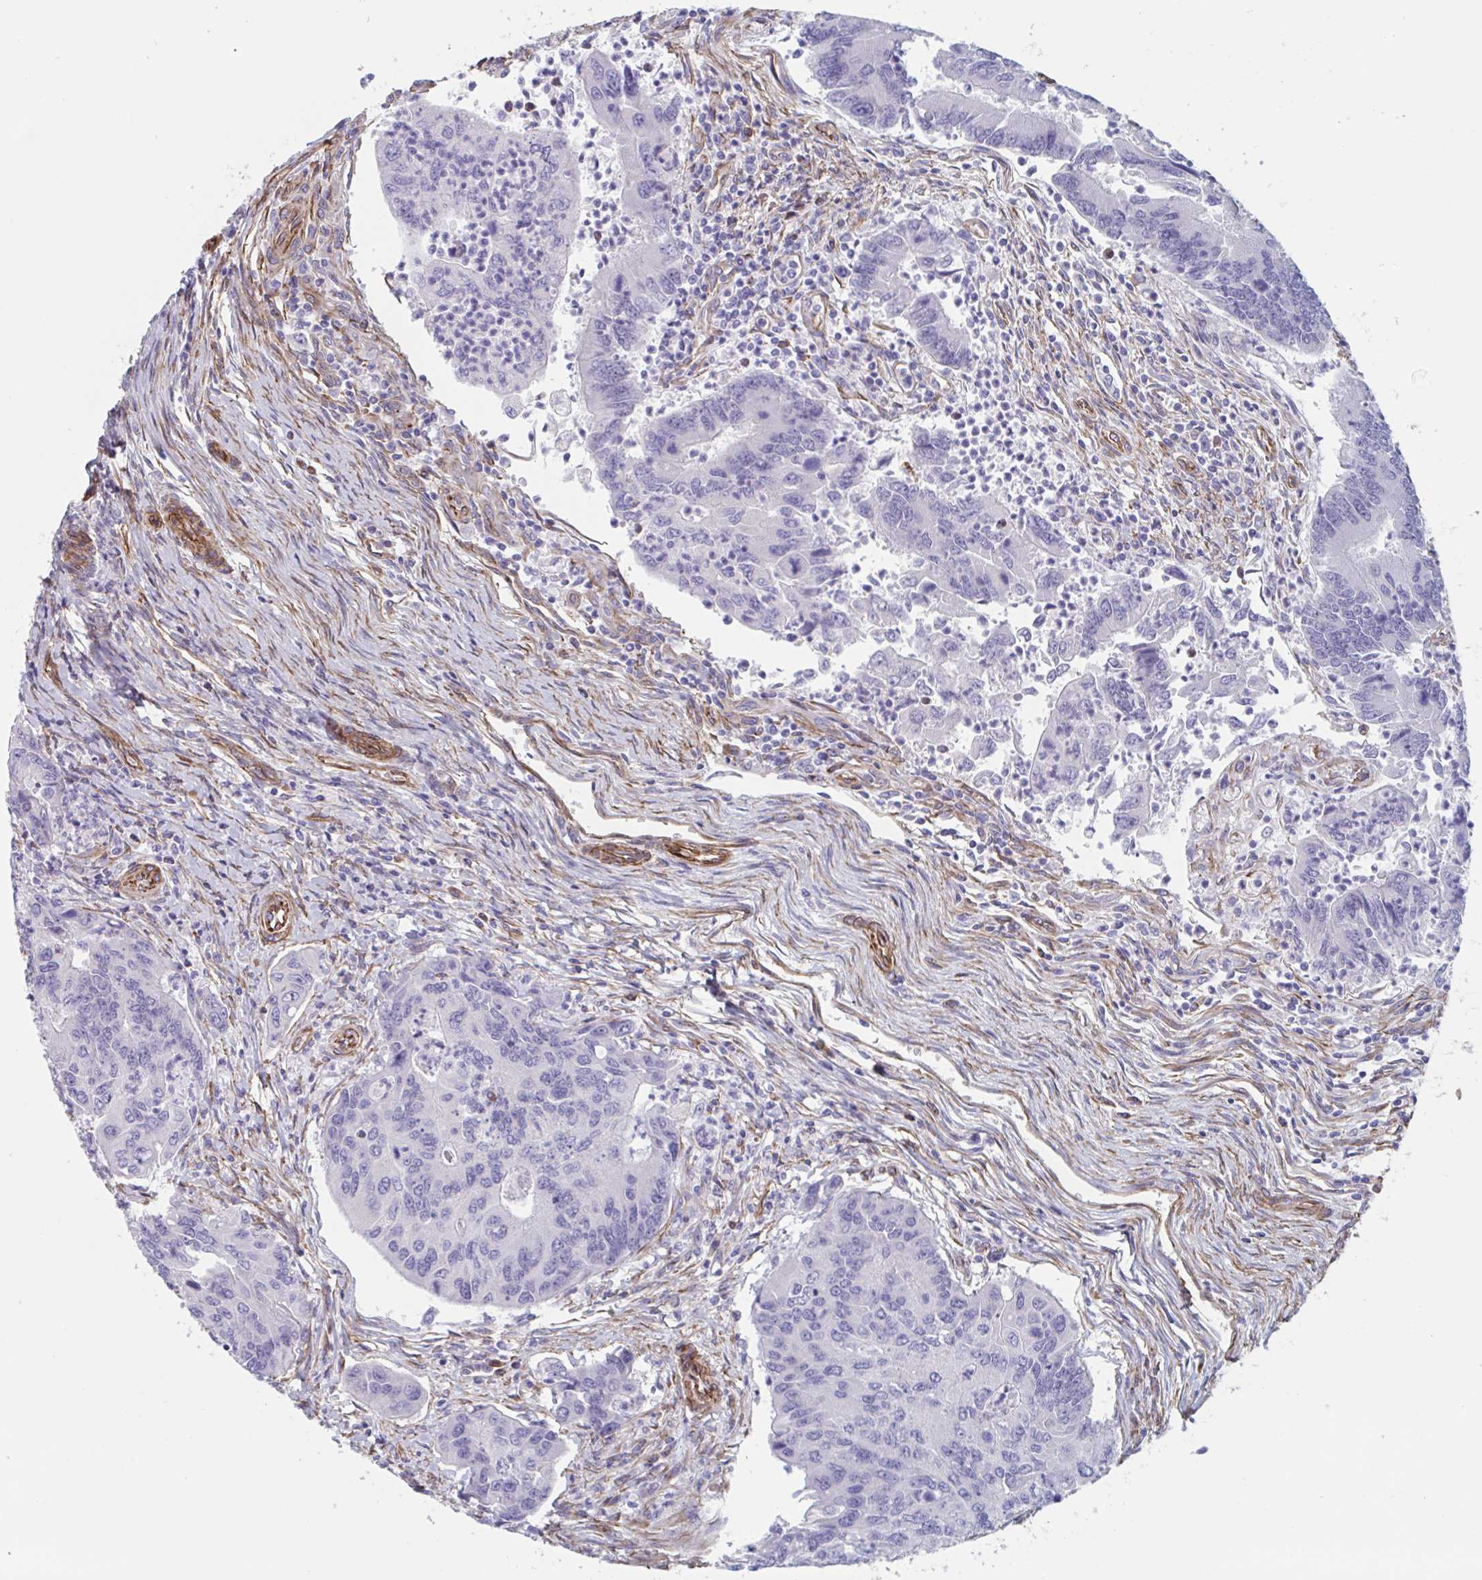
{"staining": {"intensity": "negative", "quantity": "none", "location": "none"}, "tissue": "colorectal cancer", "cell_type": "Tumor cells", "image_type": "cancer", "snomed": [{"axis": "morphology", "description": "Adenocarcinoma, NOS"}, {"axis": "topography", "description": "Colon"}], "caption": "A histopathology image of adenocarcinoma (colorectal) stained for a protein reveals no brown staining in tumor cells.", "gene": "CITED4", "patient": {"sex": "female", "age": 67}}